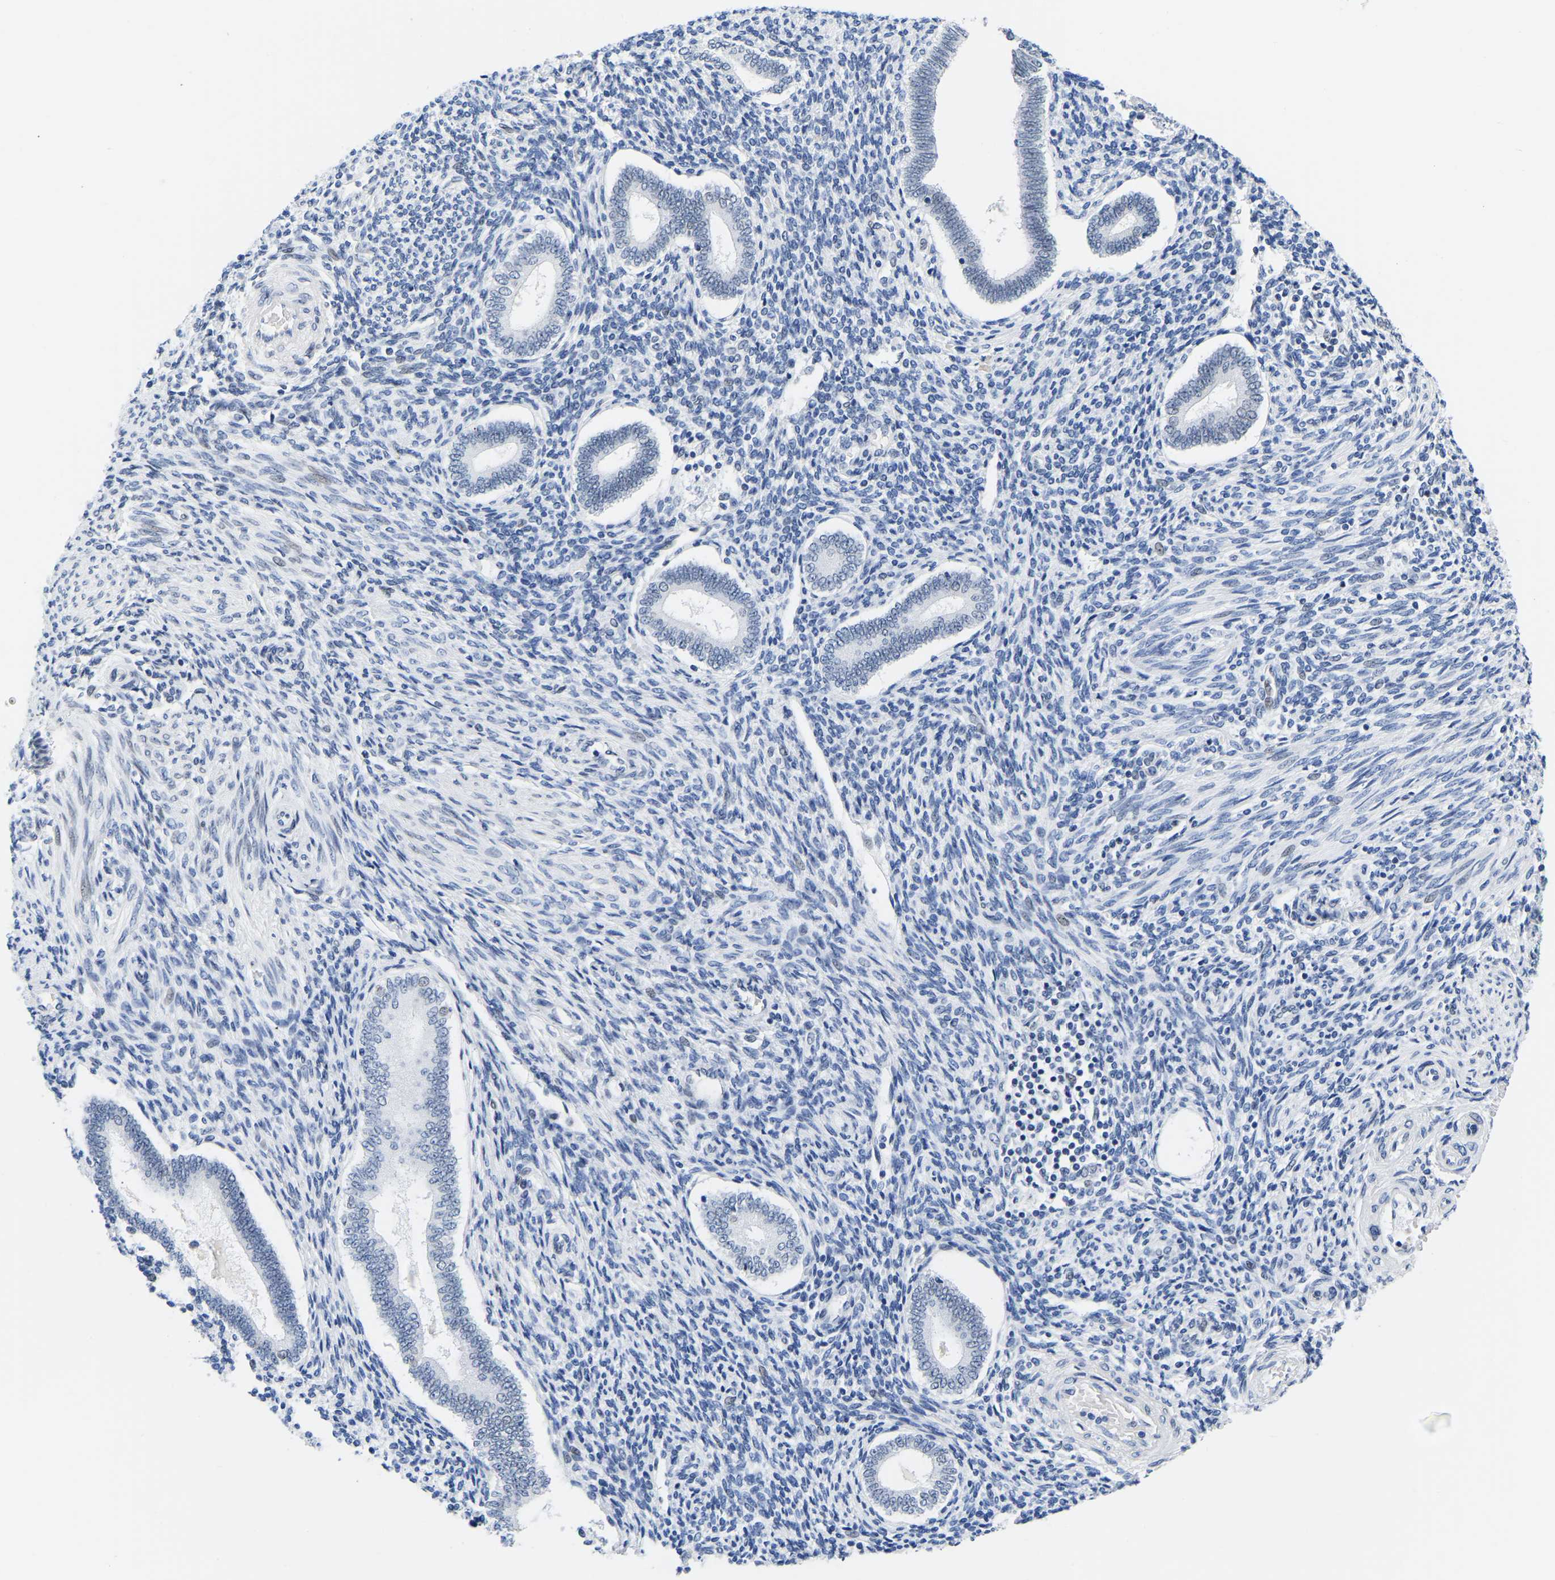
{"staining": {"intensity": "weak", "quantity": "<25%", "location": "nuclear"}, "tissue": "endometrium", "cell_type": "Cells in endometrial stroma", "image_type": "normal", "snomed": [{"axis": "morphology", "description": "Normal tissue, NOS"}, {"axis": "topography", "description": "Endometrium"}], "caption": "Immunohistochemistry (IHC) of benign endometrium shows no staining in cells in endometrial stroma. The staining was performed using DAB (3,3'-diaminobenzidine) to visualize the protein expression in brown, while the nuclei were stained in blue with hematoxylin (Magnification: 20x).", "gene": "UPK3A", "patient": {"sex": "female", "age": 42}}